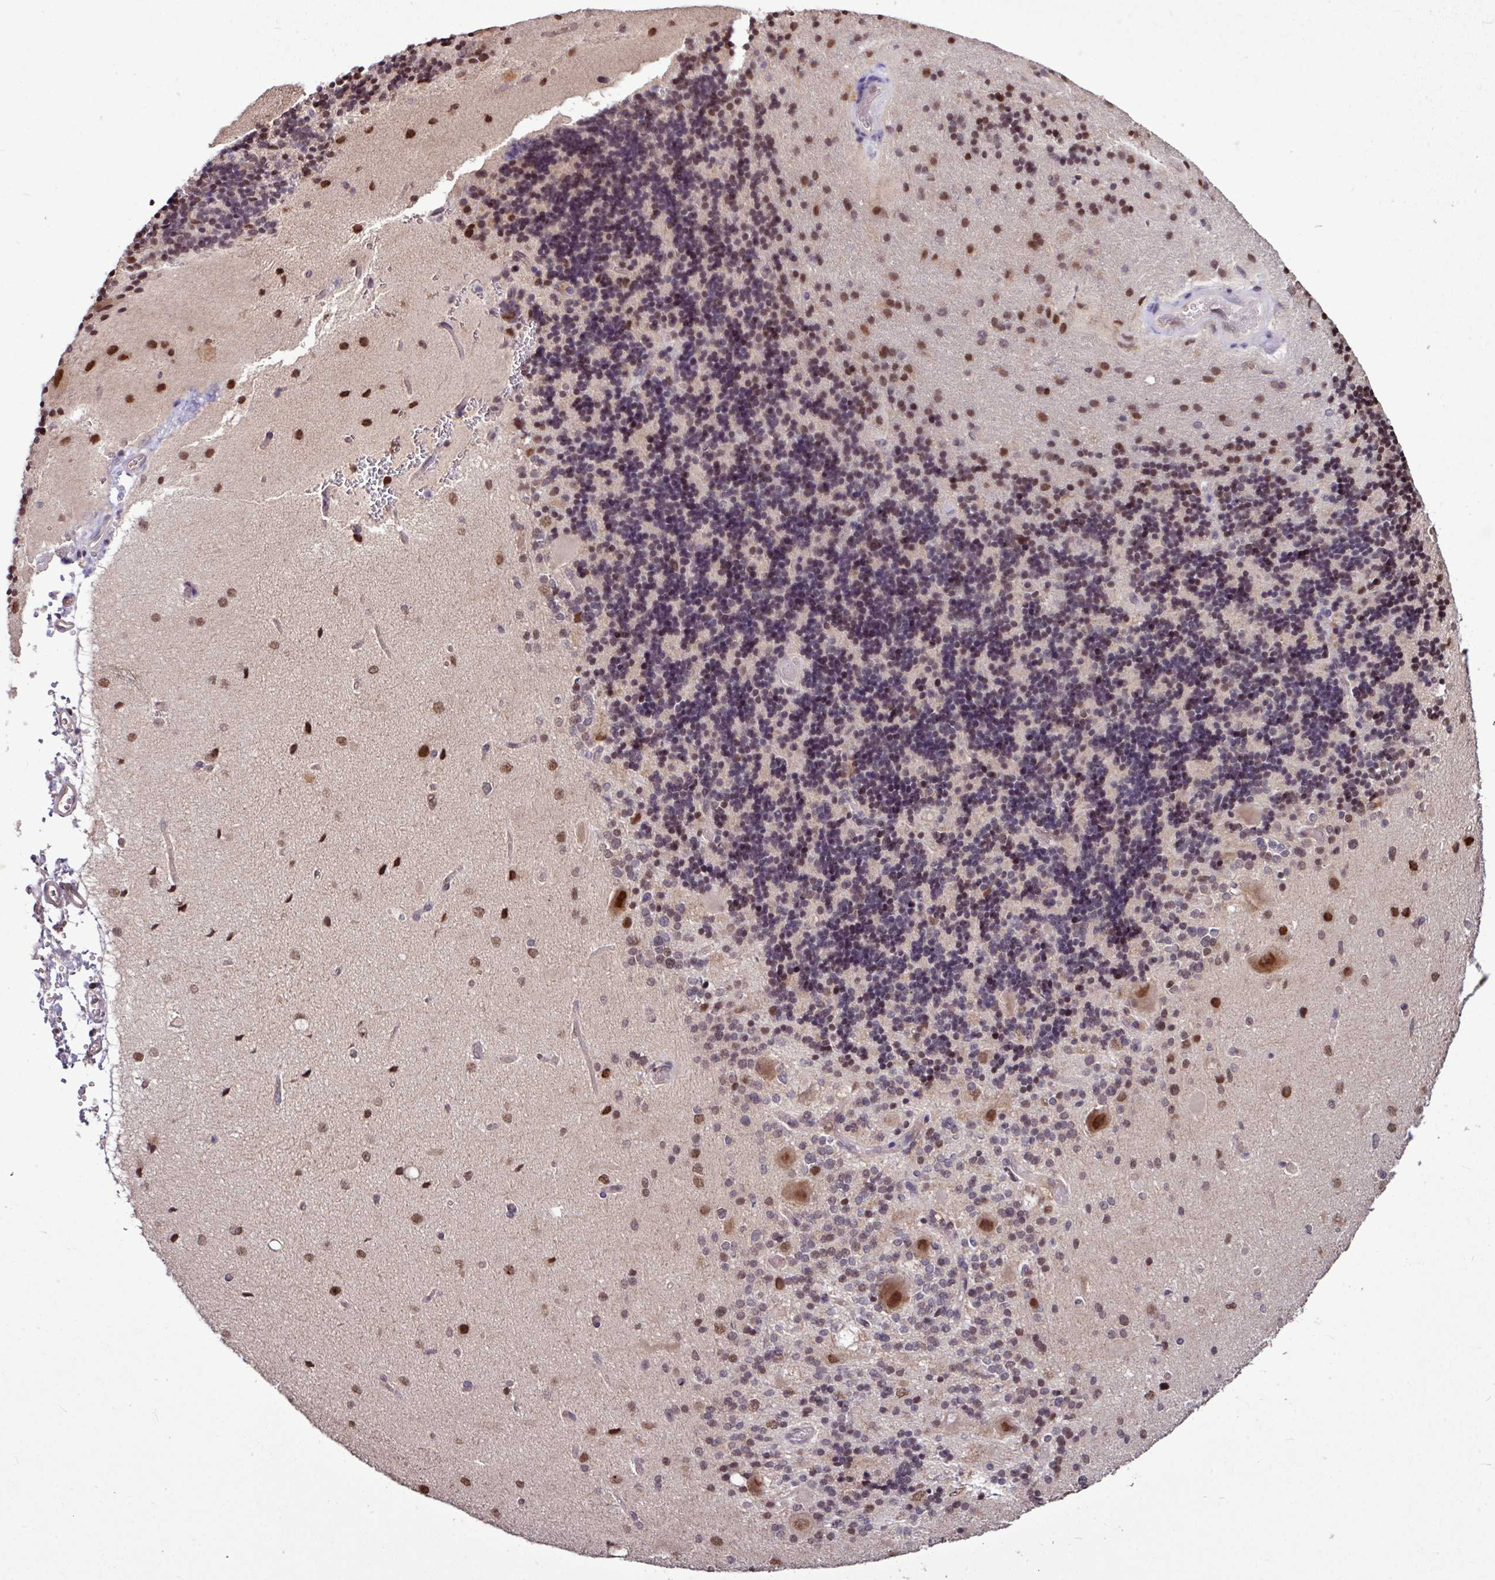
{"staining": {"intensity": "moderate", "quantity": "25%-75%", "location": "nuclear"}, "tissue": "cerebellum", "cell_type": "Cells in granular layer", "image_type": "normal", "snomed": [{"axis": "morphology", "description": "Normal tissue, NOS"}, {"axis": "topography", "description": "Cerebellum"}], "caption": "A high-resolution photomicrograph shows immunohistochemistry staining of unremarkable cerebellum, which shows moderate nuclear expression in approximately 25%-75% of cells in granular layer.", "gene": "SKIC2", "patient": {"sex": "female", "age": 29}}